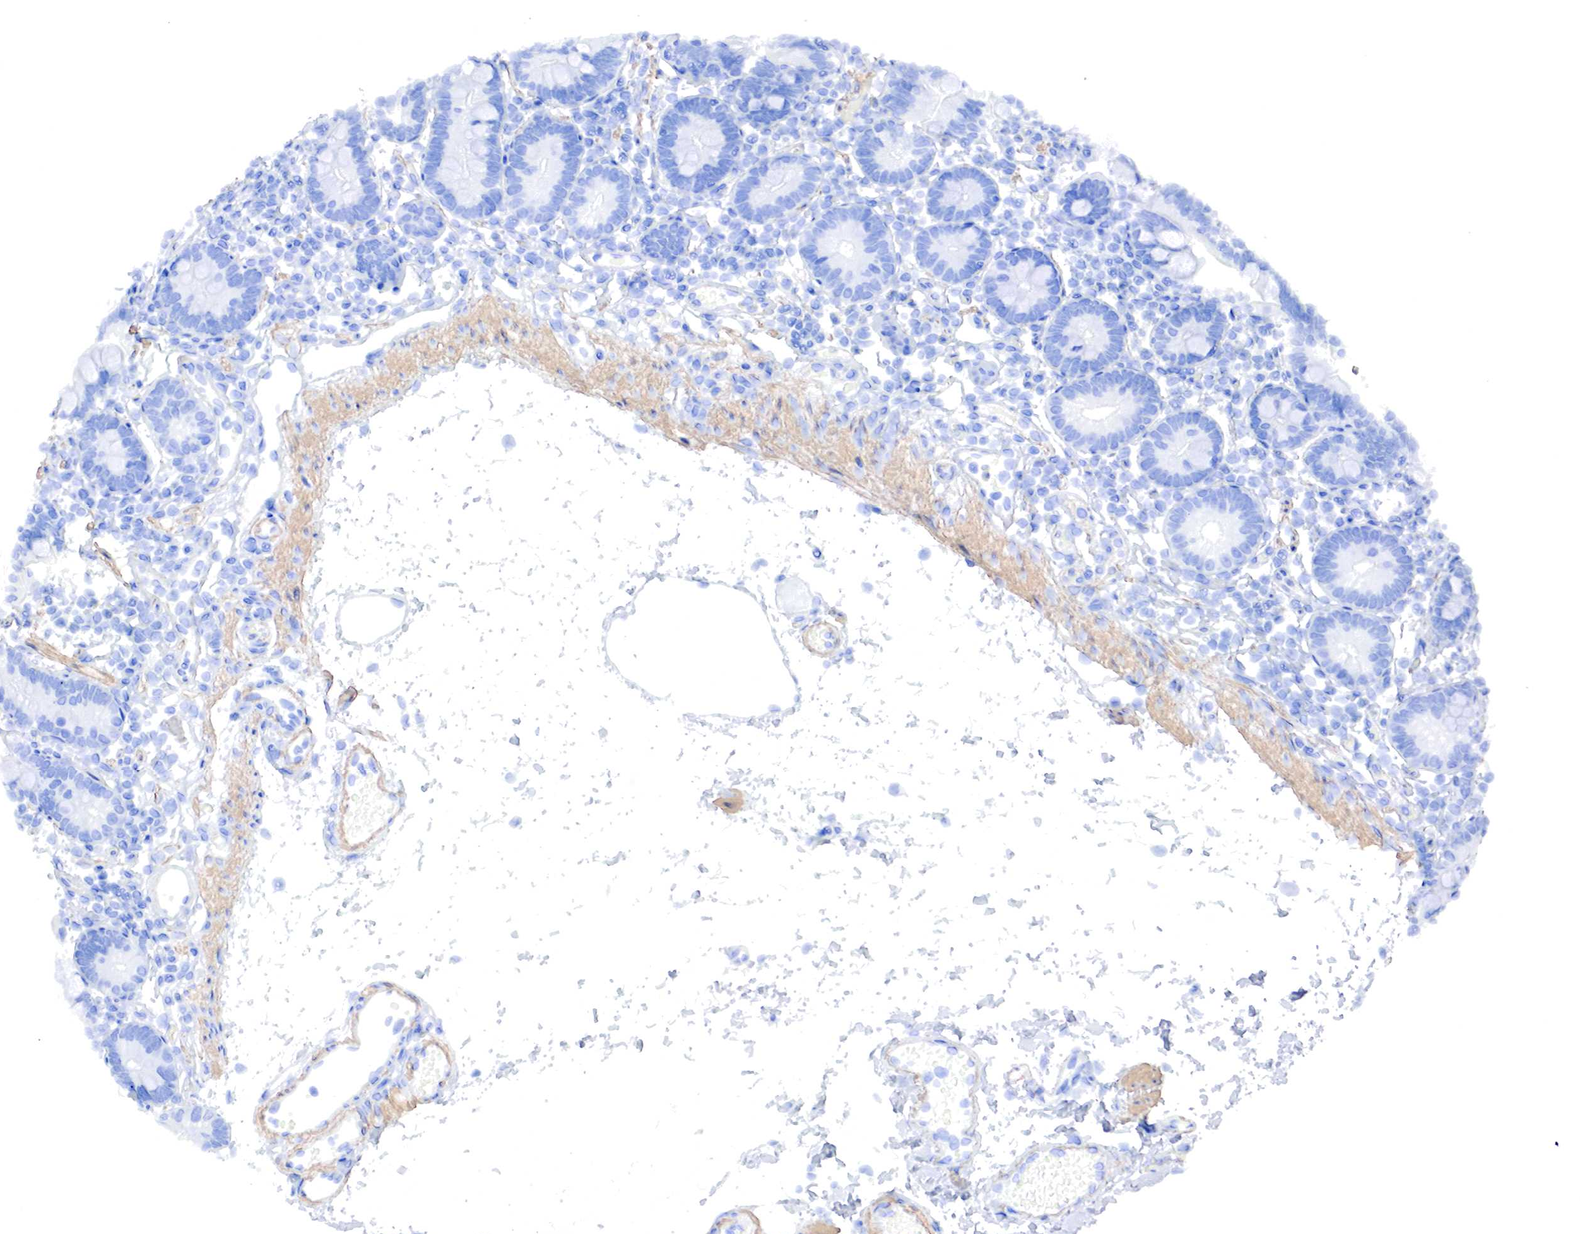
{"staining": {"intensity": "negative", "quantity": "none", "location": "none"}, "tissue": "small intestine", "cell_type": "Glandular cells", "image_type": "normal", "snomed": [{"axis": "morphology", "description": "Normal tissue, NOS"}, {"axis": "topography", "description": "Small intestine"}], "caption": "High magnification brightfield microscopy of unremarkable small intestine stained with DAB (3,3'-diaminobenzidine) (brown) and counterstained with hematoxylin (blue): glandular cells show no significant positivity. (DAB immunohistochemistry with hematoxylin counter stain).", "gene": "TPM1", "patient": {"sex": "female", "age": 69}}